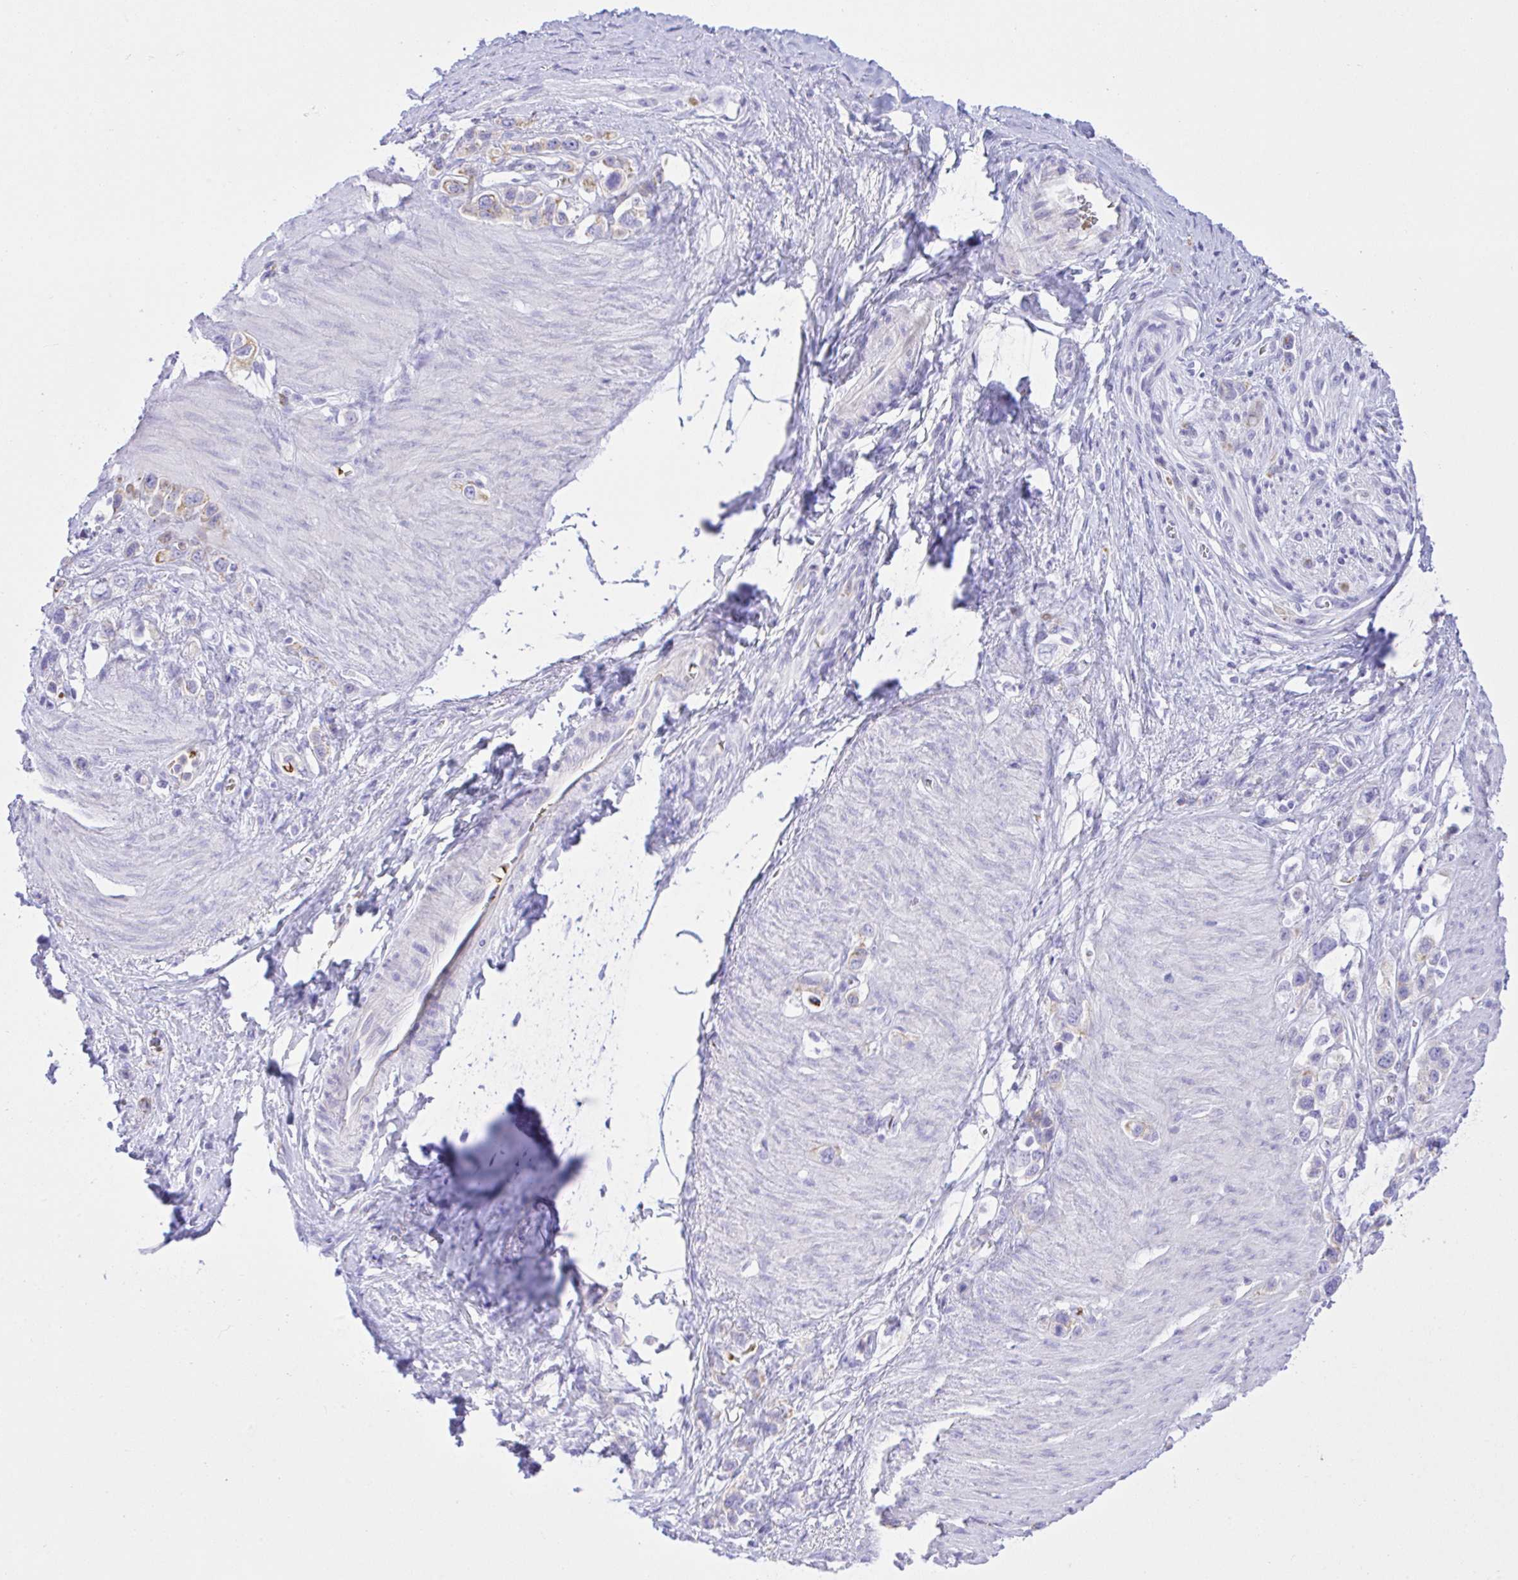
{"staining": {"intensity": "weak", "quantity": "25%-75%", "location": "cytoplasmic/membranous"}, "tissue": "stomach cancer", "cell_type": "Tumor cells", "image_type": "cancer", "snomed": [{"axis": "morphology", "description": "Adenocarcinoma, NOS"}, {"axis": "topography", "description": "Stomach"}], "caption": "This micrograph shows immunohistochemistry (IHC) staining of stomach cancer, with low weak cytoplasmic/membranous expression in approximately 25%-75% of tumor cells.", "gene": "ZNF221", "patient": {"sex": "female", "age": 65}}